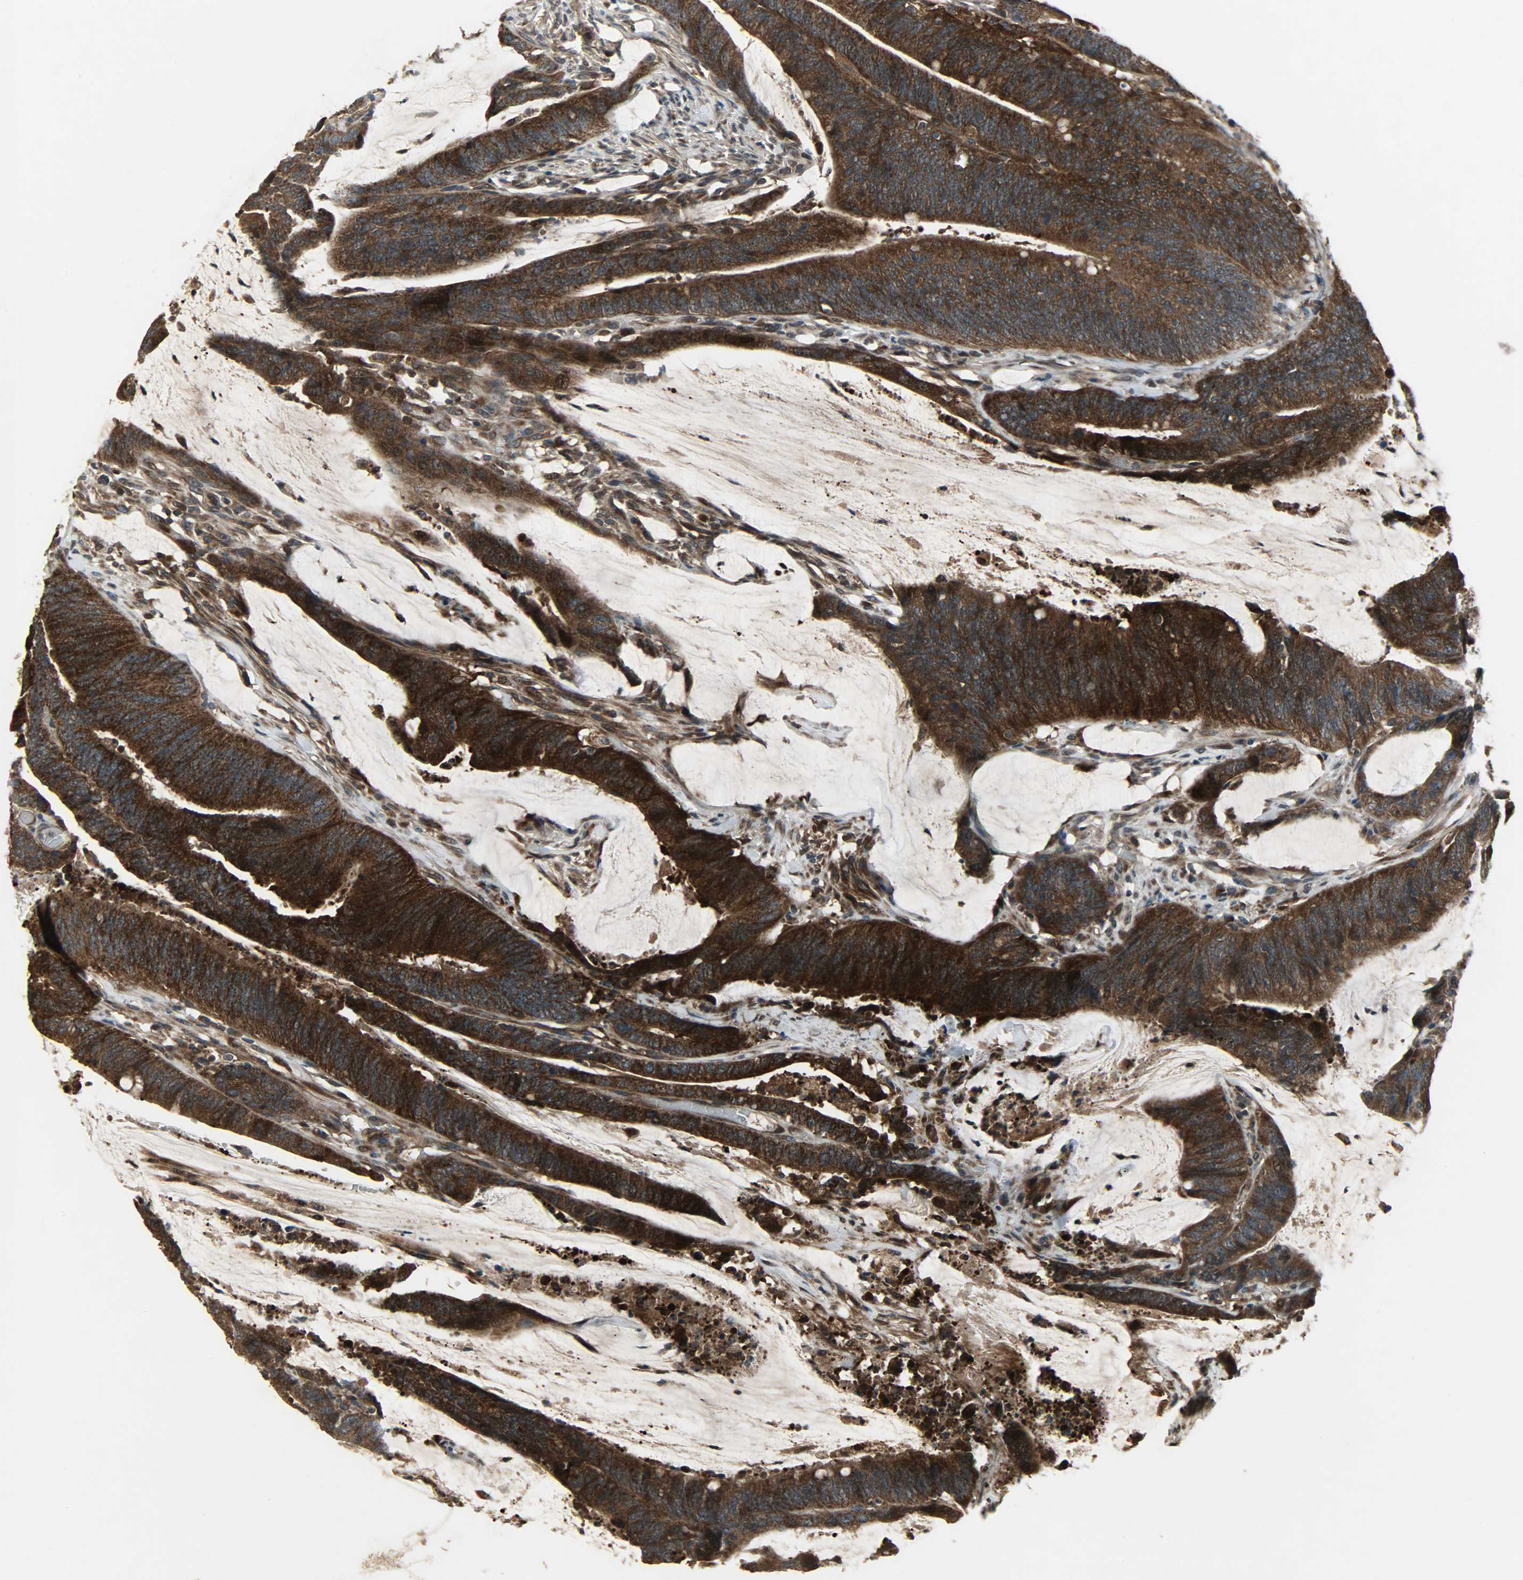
{"staining": {"intensity": "strong", "quantity": ">75%", "location": "cytoplasmic/membranous"}, "tissue": "colorectal cancer", "cell_type": "Tumor cells", "image_type": "cancer", "snomed": [{"axis": "morphology", "description": "Adenocarcinoma, NOS"}, {"axis": "topography", "description": "Rectum"}], "caption": "The photomicrograph demonstrates immunohistochemical staining of colorectal cancer (adenocarcinoma). There is strong cytoplasmic/membranous expression is appreciated in approximately >75% of tumor cells.", "gene": "AMT", "patient": {"sex": "female", "age": 66}}